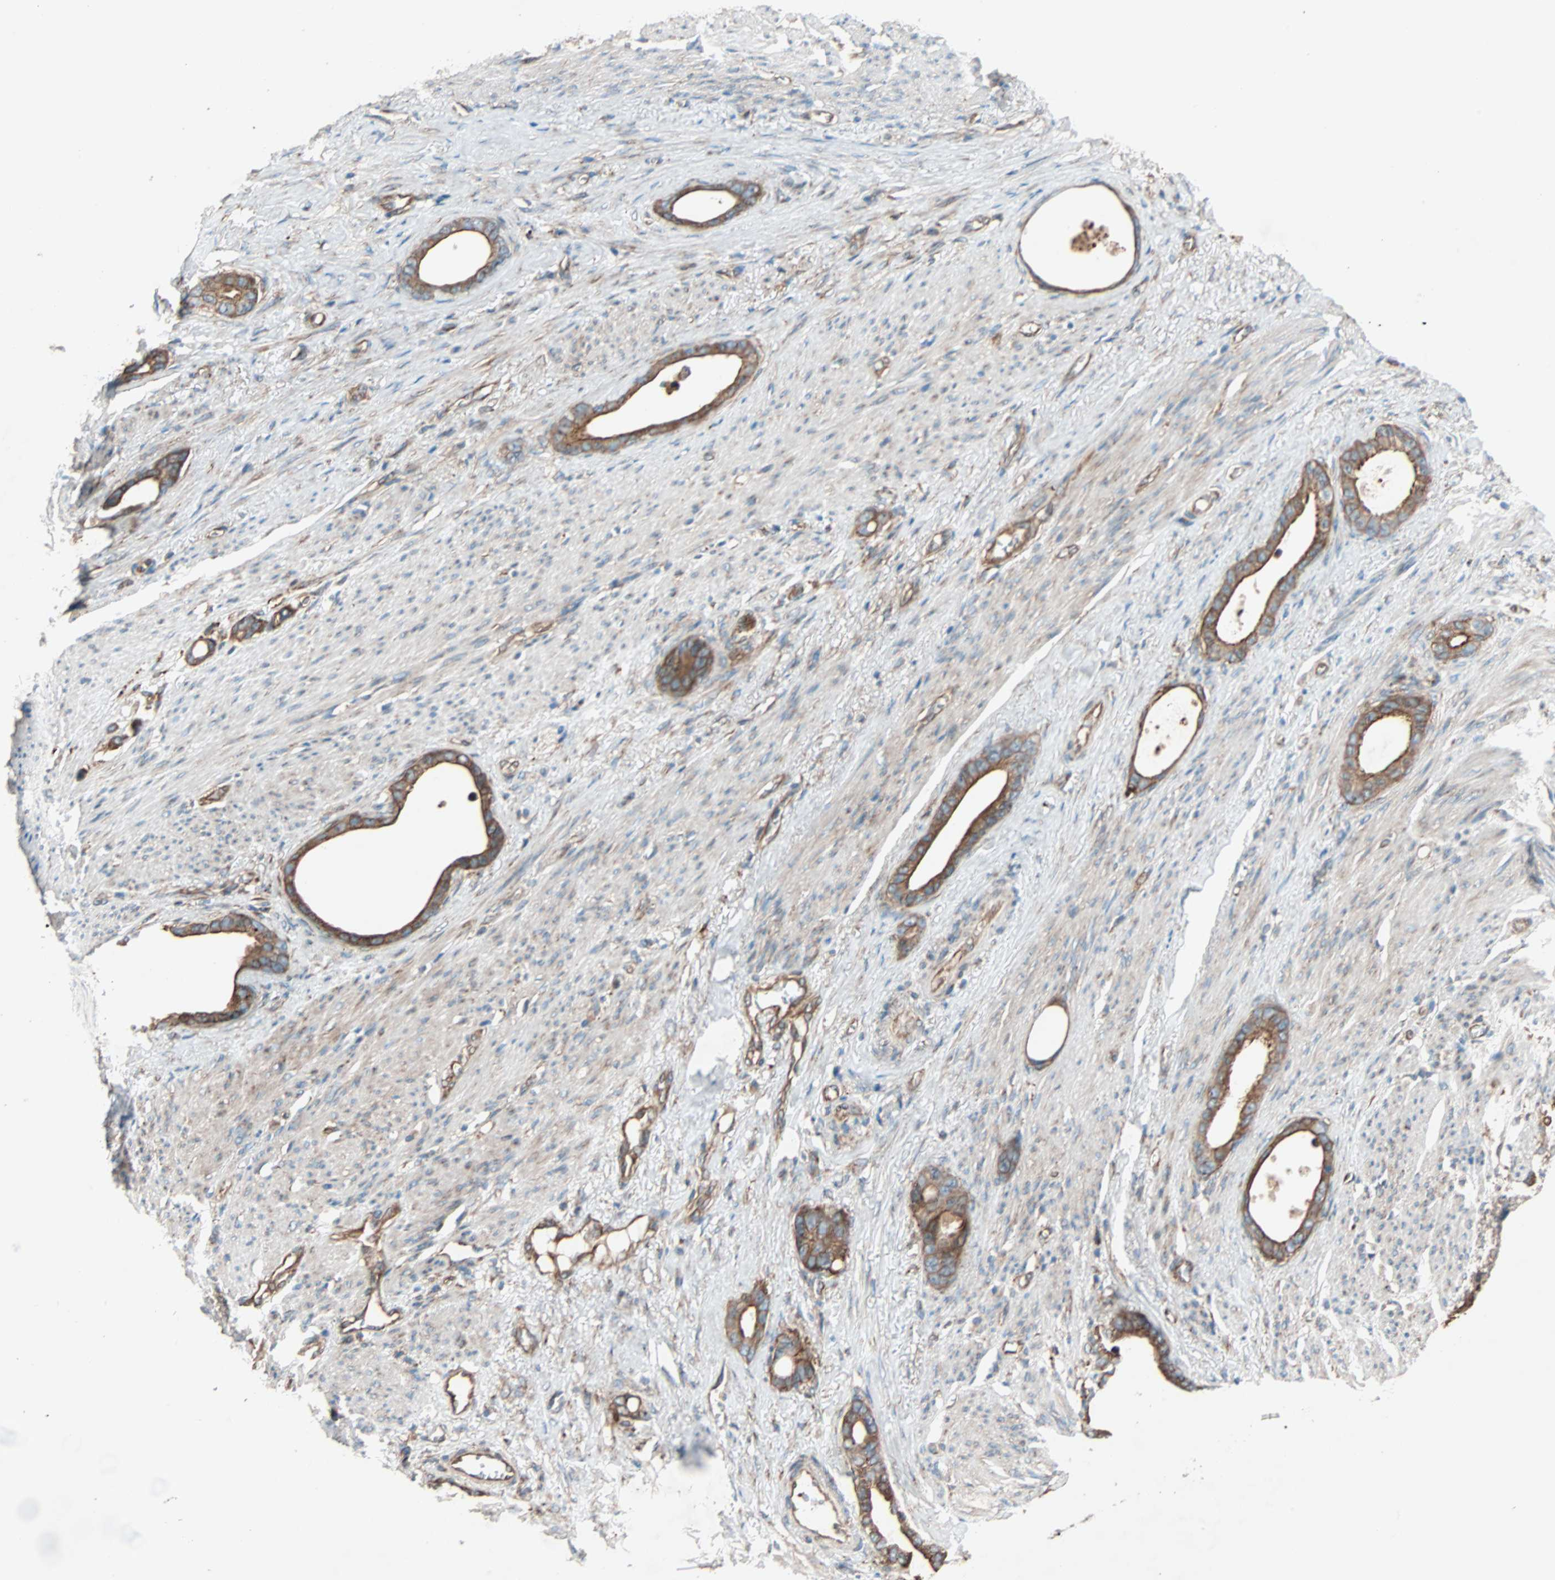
{"staining": {"intensity": "strong", "quantity": ">75%", "location": "cytoplasmic/membranous"}, "tissue": "stomach cancer", "cell_type": "Tumor cells", "image_type": "cancer", "snomed": [{"axis": "morphology", "description": "Adenocarcinoma, NOS"}, {"axis": "topography", "description": "Stomach"}], "caption": "Approximately >75% of tumor cells in human stomach cancer (adenocarcinoma) reveal strong cytoplasmic/membranous protein staining as visualized by brown immunohistochemical staining.", "gene": "PHYH", "patient": {"sex": "female", "age": 75}}